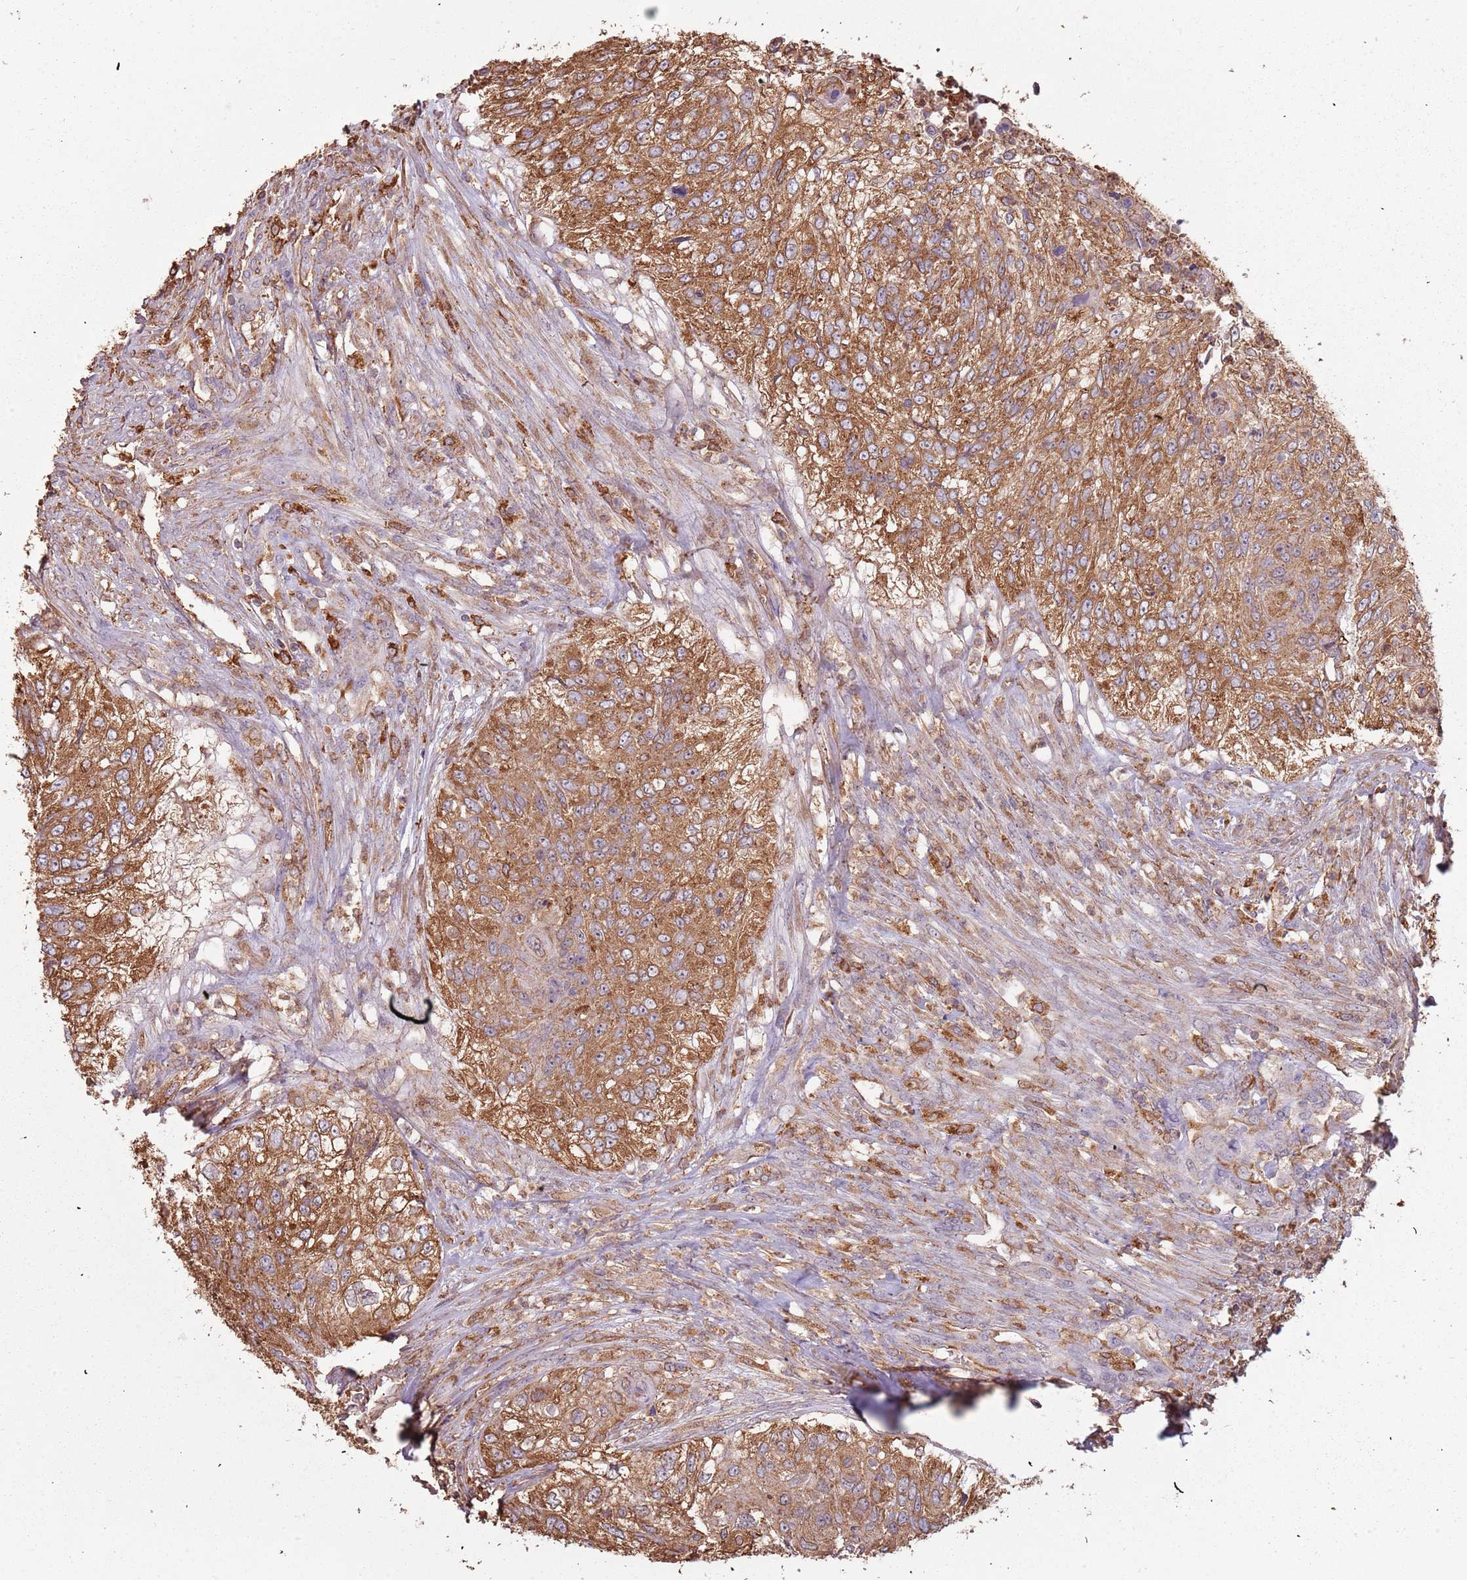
{"staining": {"intensity": "moderate", "quantity": ">75%", "location": "cytoplasmic/membranous"}, "tissue": "urothelial cancer", "cell_type": "Tumor cells", "image_type": "cancer", "snomed": [{"axis": "morphology", "description": "Urothelial carcinoma, High grade"}, {"axis": "topography", "description": "Urinary bladder"}], "caption": "DAB (3,3'-diaminobenzidine) immunohistochemical staining of human urothelial carcinoma (high-grade) exhibits moderate cytoplasmic/membranous protein expression in approximately >75% of tumor cells. Using DAB (3,3'-diaminobenzidine) (brown) and hematoxylin (blue) stains, captured at high magnification using brightfield microscopy.", "gene": "ATOSB", "patient": {"sex": "female", "age": 60}}